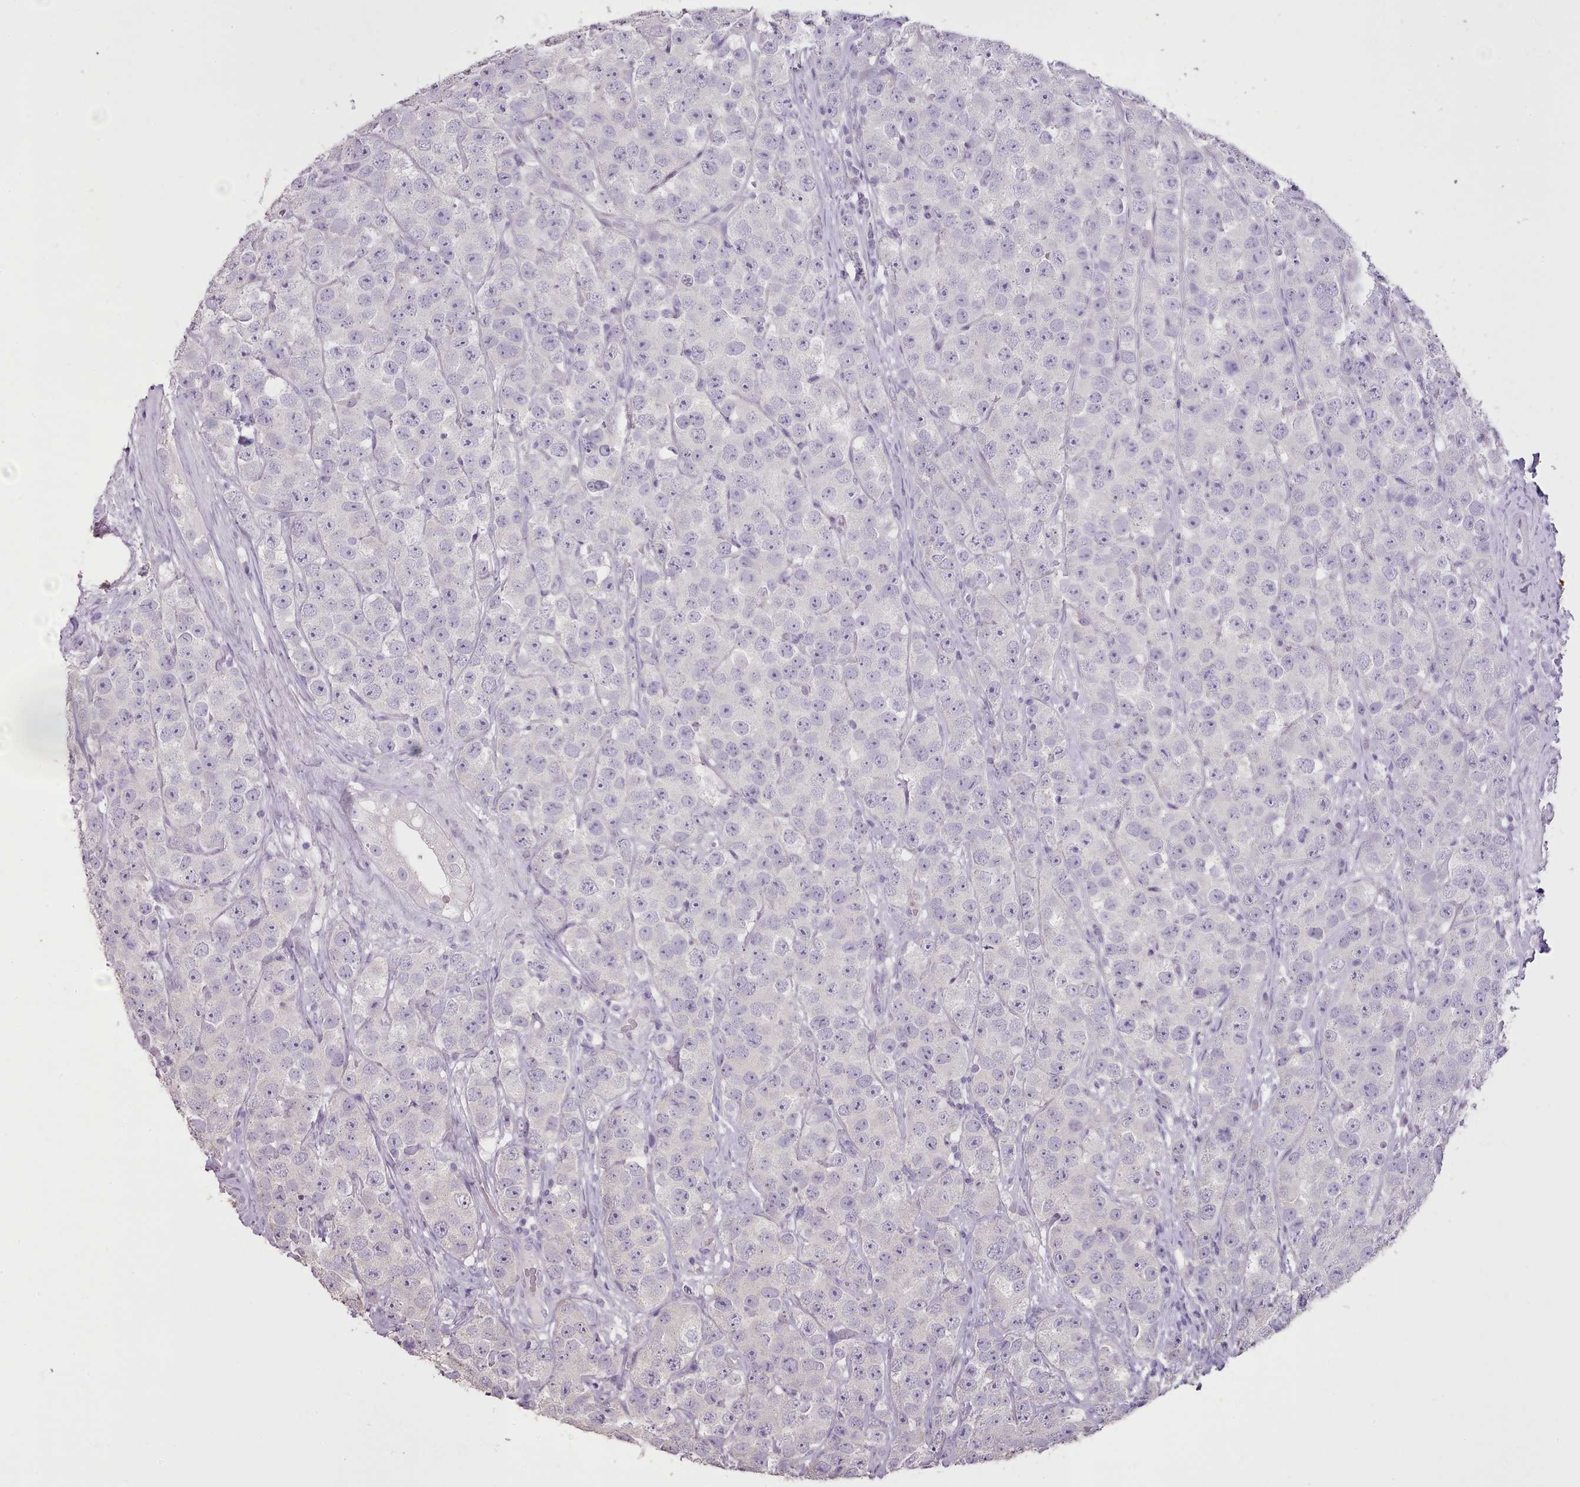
{"staining": {"intensity": "negative", "quantity": "none", "location": "none"}, "tissue": "testis cancer", "cell_type": "Tumor cells", "image_type": "cancer", "snomed": [{"axis": "morphology", "description": "Seminoma, NOS"}, {"axis": "topography", "description": "Testis"}], "caption": "Protein analysis of testis seminoma shows no significant expression in tumor cells. (DAB immunohistochemistry (IHC), high magnification).", "gene": "BLOC1S2", "patient": {"sex": "male", "age": 28}}